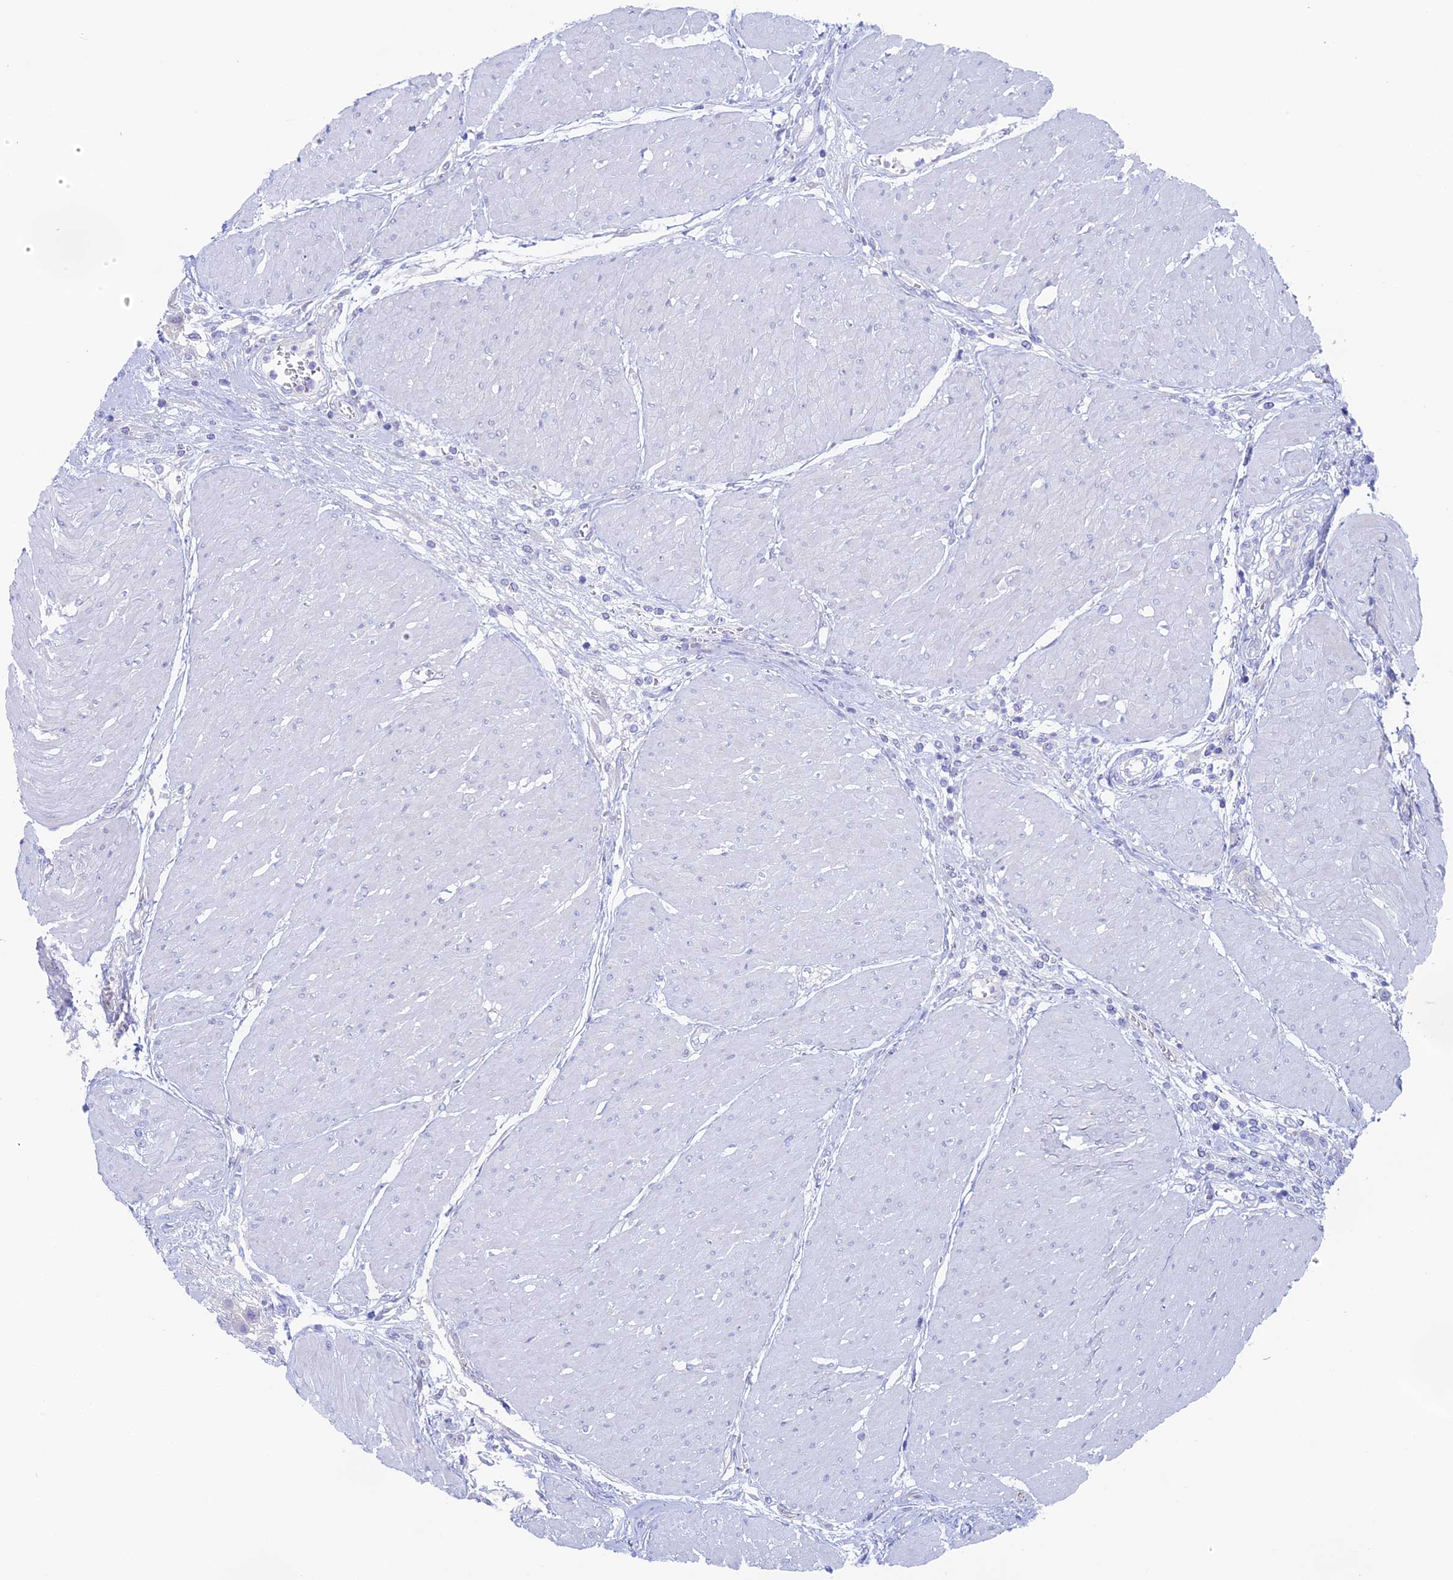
{"staining": {"intensity": "negative", "quantity": "none", "location": "none"}, "tissue": "urothelial cancer", "cell_type": "Tumor cells", "image_type": "cancer", "snomed": [{"axis": "morphology", "description": "Urothelial carcinoma, High grade"}, {"axis": "topography", "description": "Urinary bladder"}], "caption": "DAB immunohistochemical staining of high-grade urothelial carcinoma shows no significant expression in tumor cells. (DAB immunohistochemistry (IHC) visualized using brightfield microscopy, high magnification).", "gene": "TENT4B", "patient": {"sex": "male", "age": 50}}